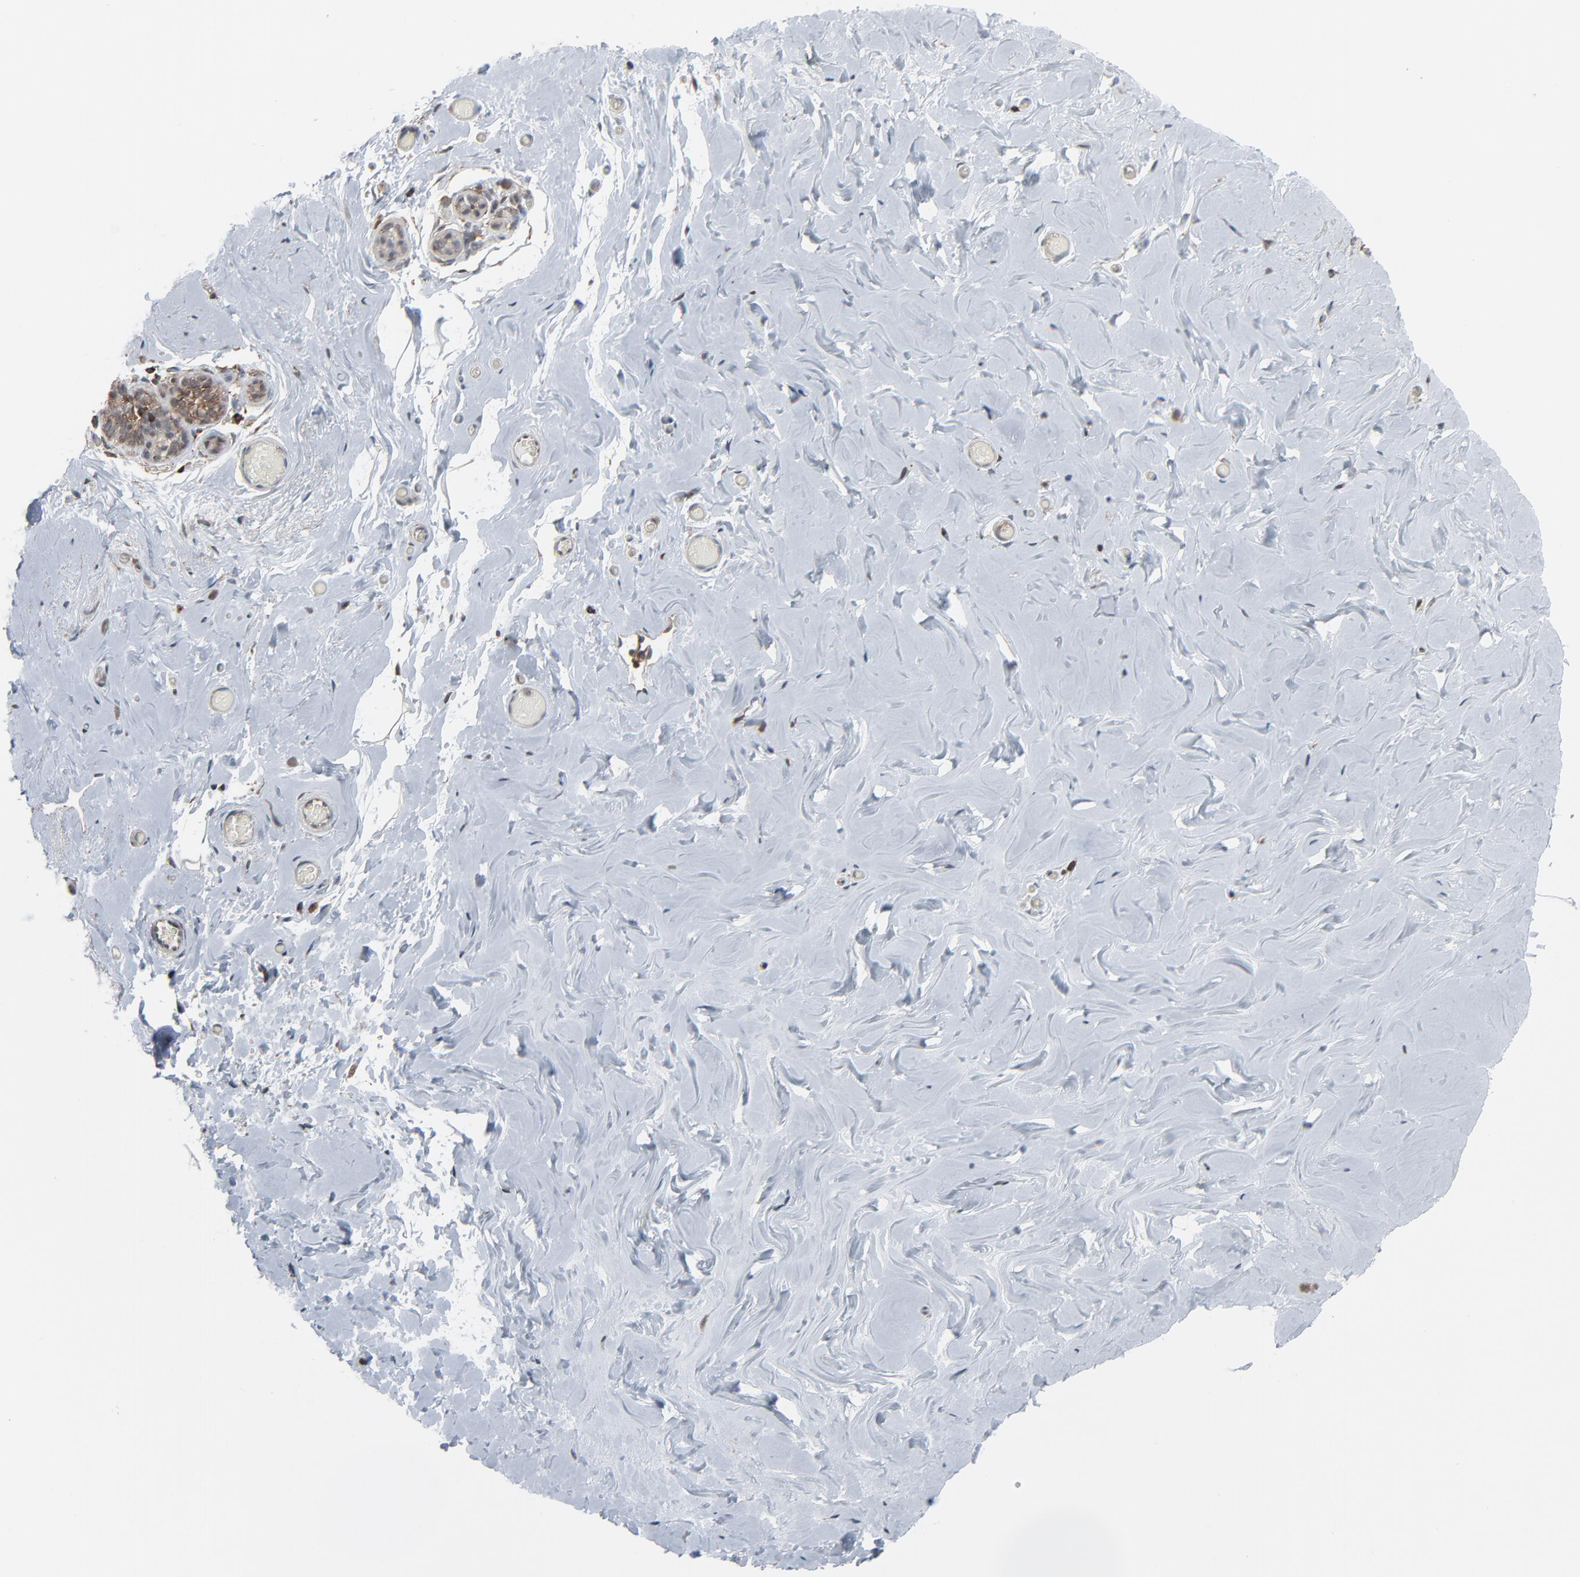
{"staining": {"intensity": "negative", "quantity": "none", "location": "none"}, "tissue": "breast", "cell_type": "Adipocytes", "image_type": "normal", "snomed": [{"axis": "morphology", "description": "Normal tissue, NOS"}, {"axis": "topography", "description": "Breast"}], "caption": "The immunohistochemistry micrograph has no significant expression in adipocytes of breast. (IHC, brightfield microscopy, high magnification).", "gene": "OPTN", "patient": {"sex": "female", "age": 75}}